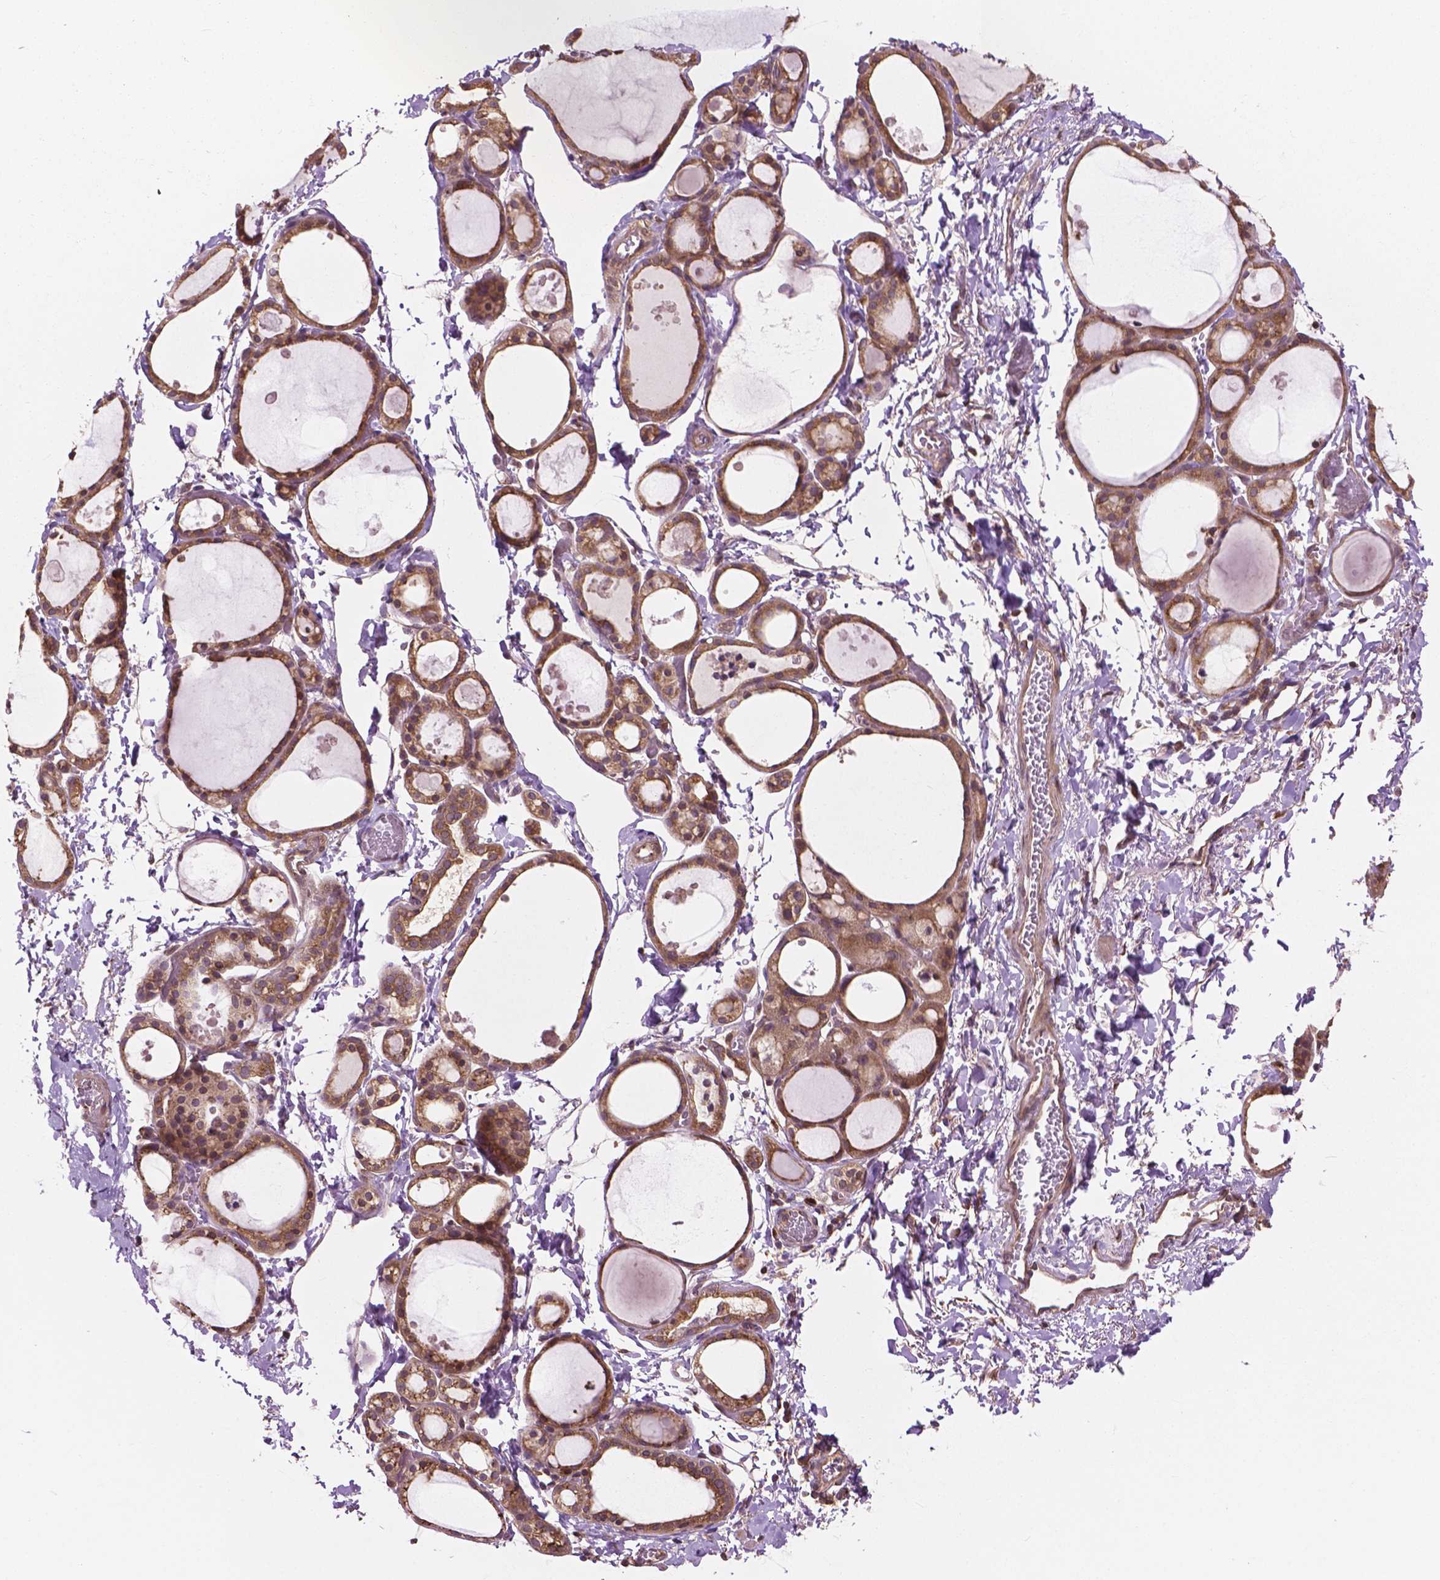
{"staining": {"intensity": "moderate", "quantity": ">75%", "location": "cytoplasmic/membranous"}, "tissue": "thyroid gland", "cell_type": "Glandular cells", "image_type": "normal", "snomed": [{"axis": "morphology", "description": "Normal tissue, NOS"}, {"axis": "topography", "description": "Thyroid gland"}], "caption": "Immunohistochemistry (DAB) staining of benign human thyroid gland demonstrates moderate cytoplasmic/membranous protein positivity in about >75% of glandular cells.", "gene": "PPP1CB", "patient": {"sex": "male", "age": 68}}